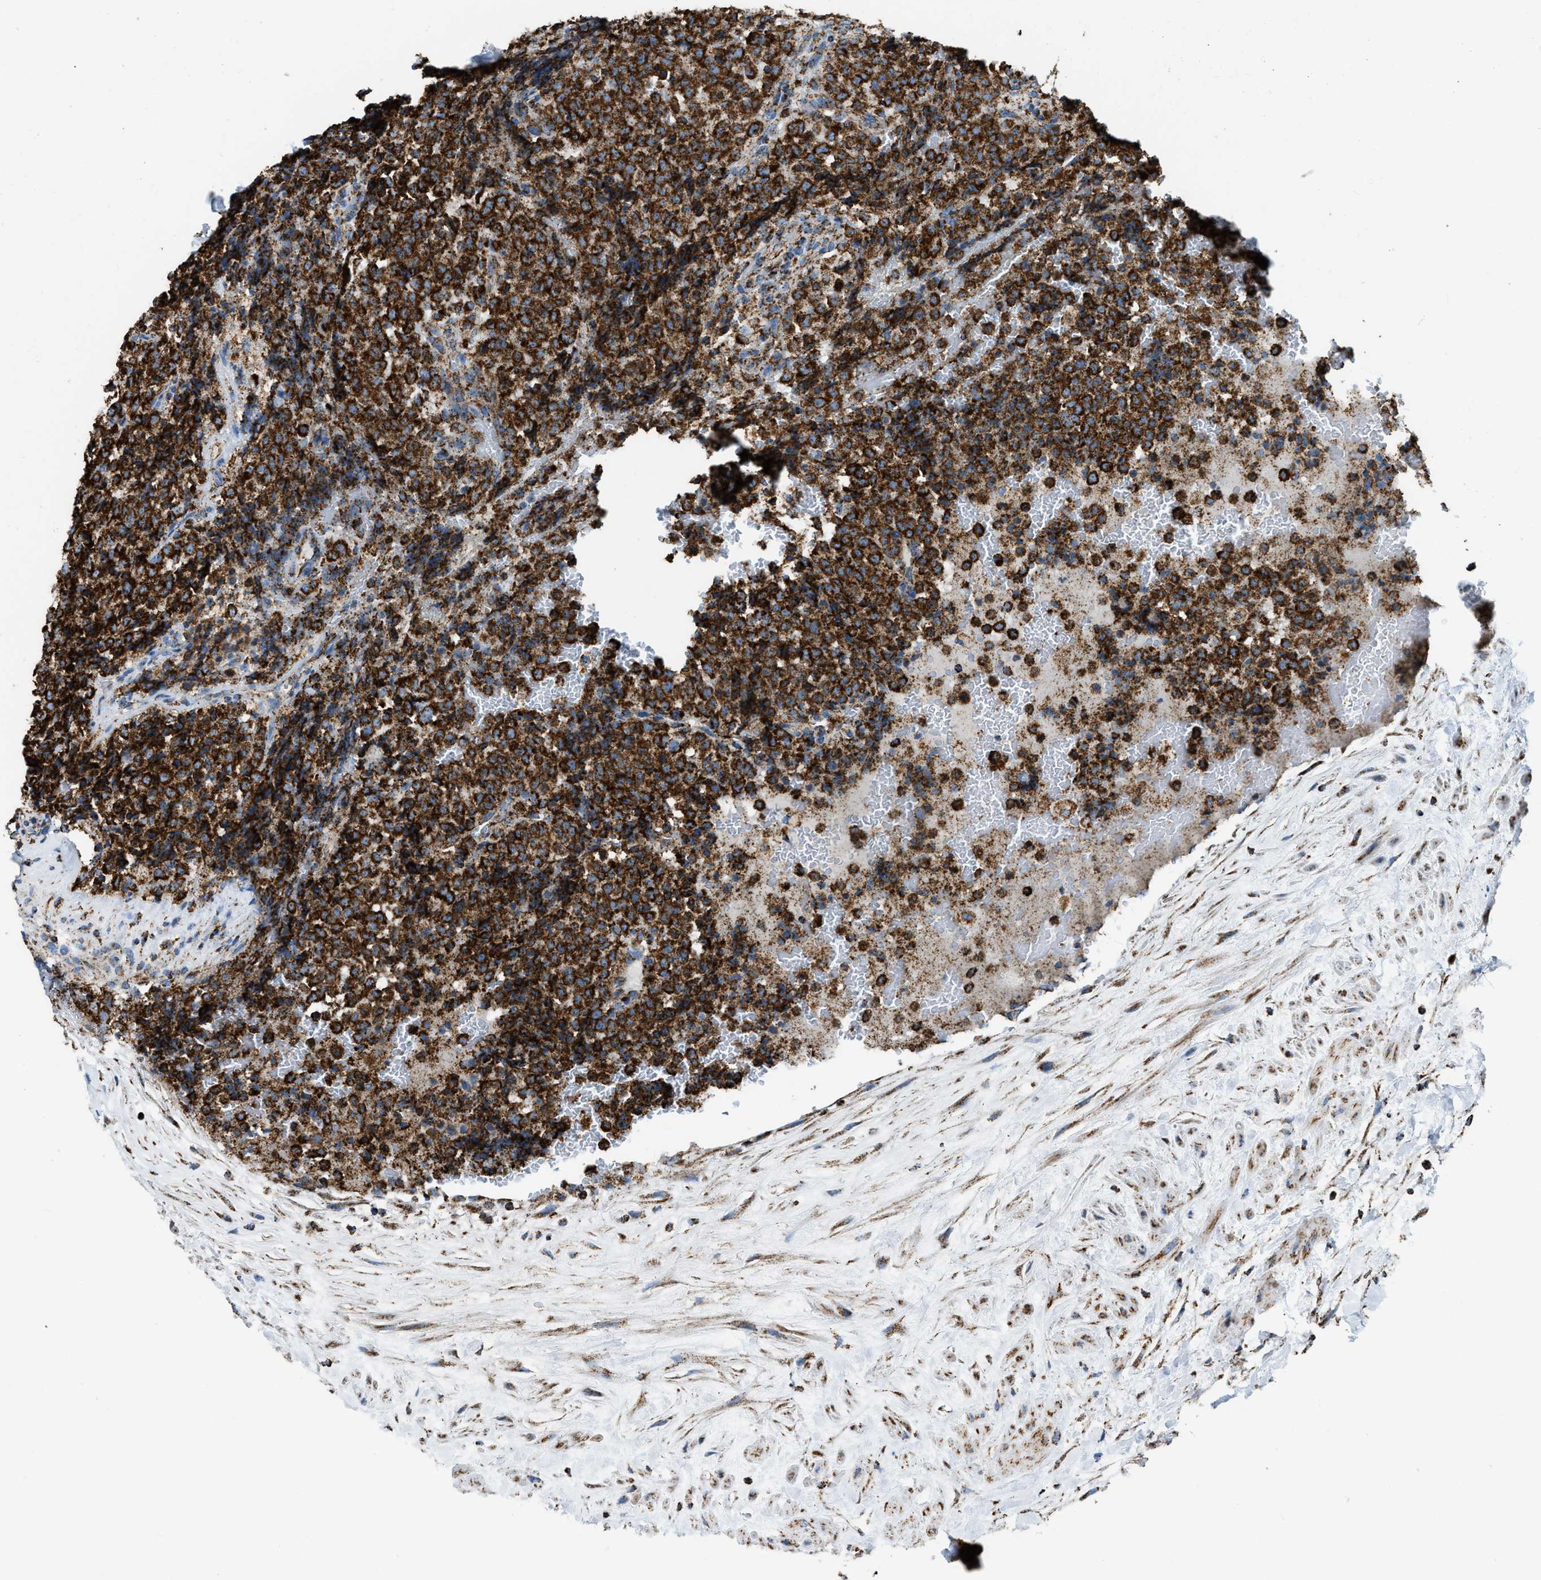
{"staining": {"intensity": "strong", "quantity": ">75%", "location": "cytoplasmic/membranous"}, "tissue": "testis cancer", "cell_type": "Tumor cells", "image_type": "cancer", "snomed": [{"axis": "morphology", "description": "Seminoma, NOS"}, {"axis": "topography", "description": "Testis"}], "caption": "Human testis cancer stained for a protein (brown) demonstrates strong cytoplasmic/membranous positive positivity in about >75% of tumor cells.", "gene": "ETFB", "patient": {"sex": "male", "age": 59}}